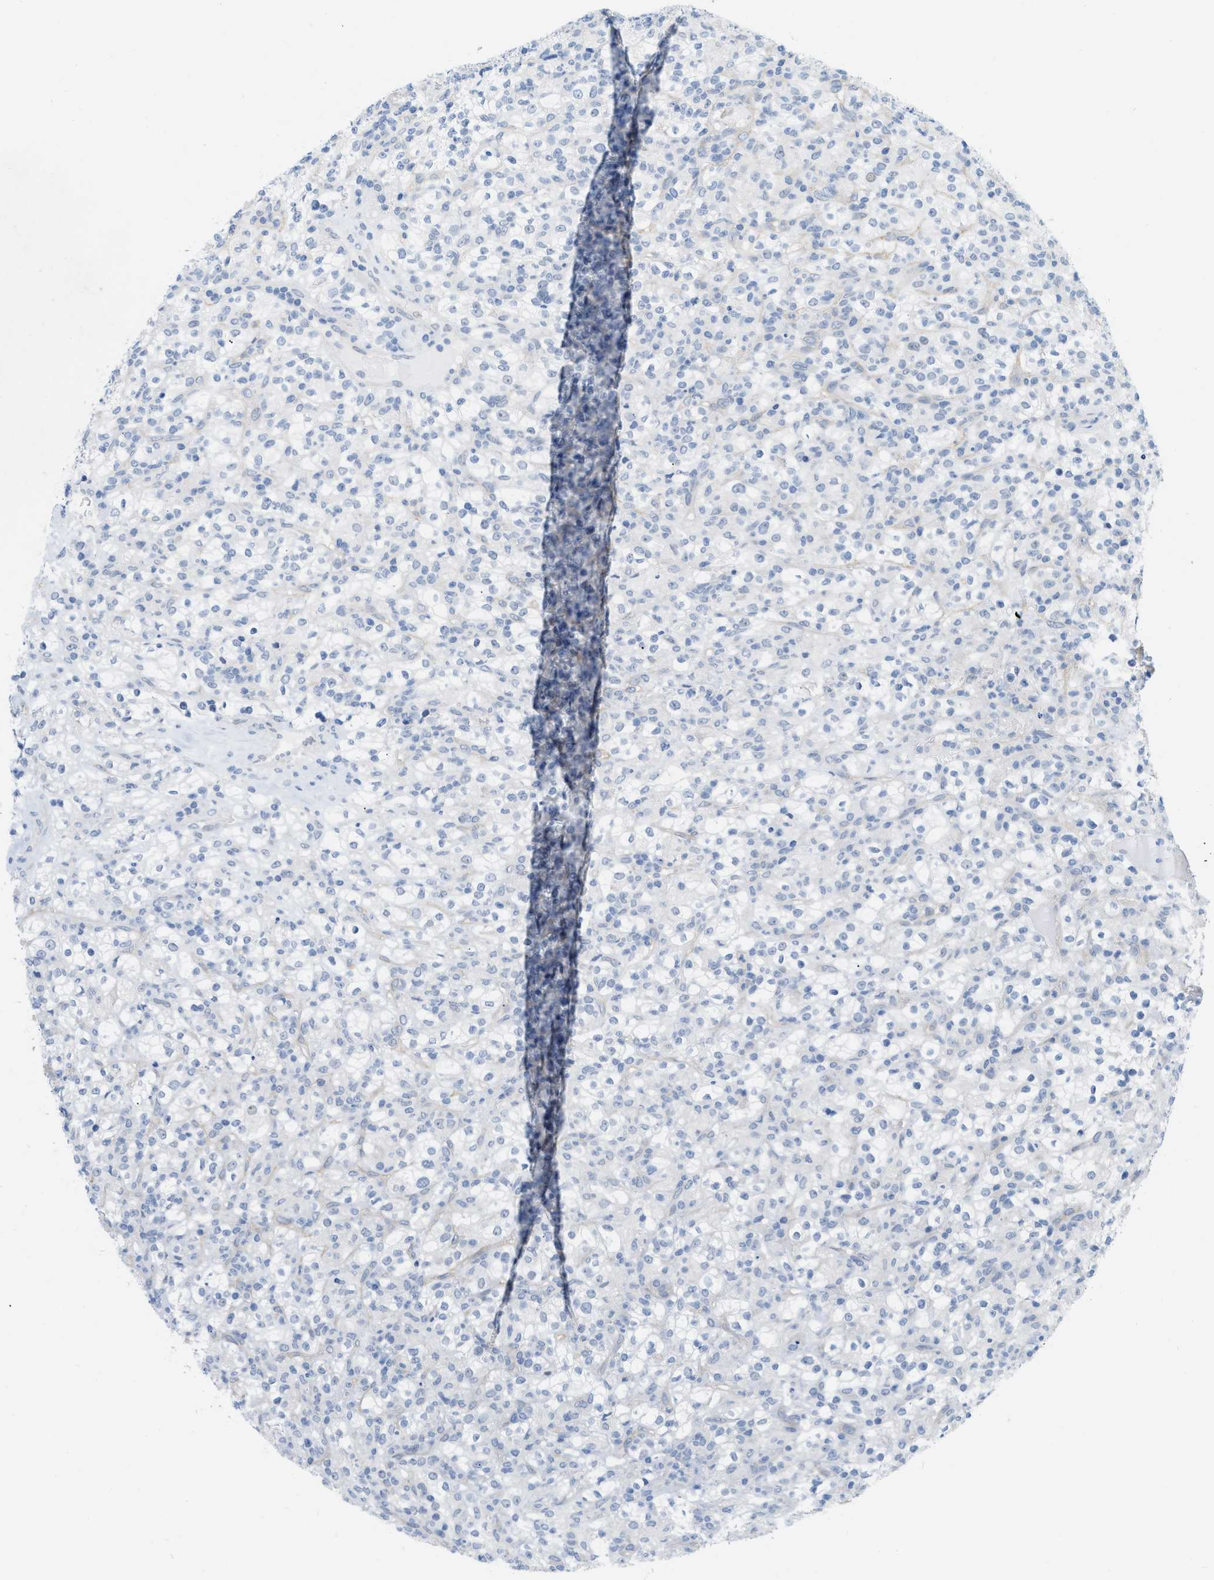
{"staining": {"intensity": "negative", "quantity": "none", "location": "none"}, "tissue": "renal cancer", "cell_type": "Tumor cells", "image_type": "cancer", "snomed": [{"axis": "morphology", "description": "Normal tissue, NOS"}, {"axis": "morphology", "description": "Adenocarcinoma, NOS"}, {"axis": "topography", "description": "Kidney"}], "caption": "This is an IHC photomicrograph of human renal adenocarcinoma. There is no staining in tumor cells.", "gene": "HLTF", "patient": {"sex": "female", "age": 72}}